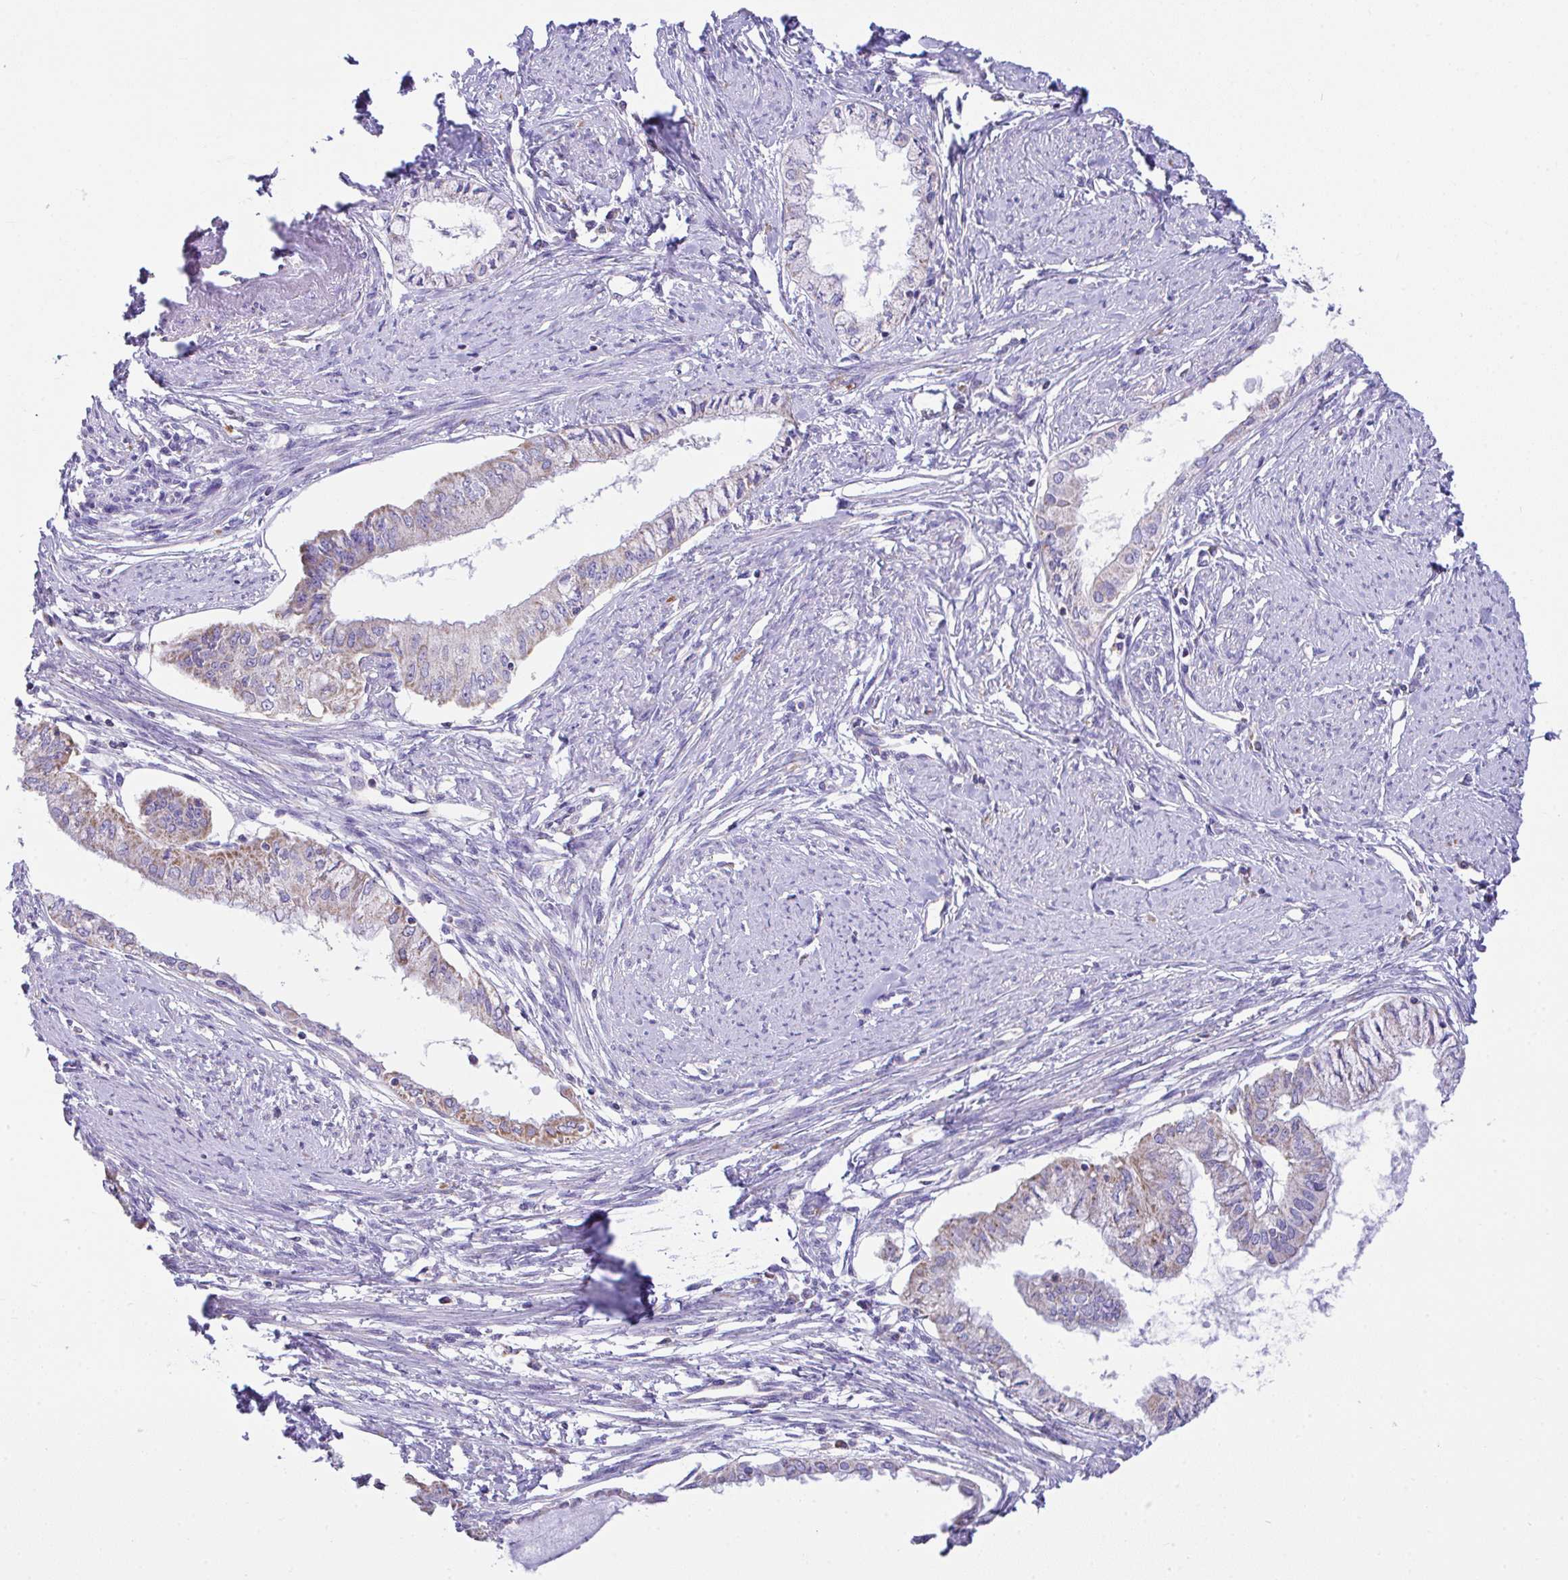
{"staining": {"intensity": "moderate", "quantity": "<25%", "location": "cytoplasmic/membranous"}, "tissue": "endometrial cancer", "cell_type": "Tumor cells", "image_type": "cancer", "snomed": [{"axis": "morphology", "description": "Adenocarcinoma, NOS"}, {"axis": "topography", "description": "Endometrium"}], "caption": "Endometrial adenocarcinoma stained with DAB immunohistochemistry shows low levels of moderate cytoplasmic/membranous staining in approximately <25% of tumor cells.", "gene": "NLRP8", "patient": {"sex": "female", "age": 76}}